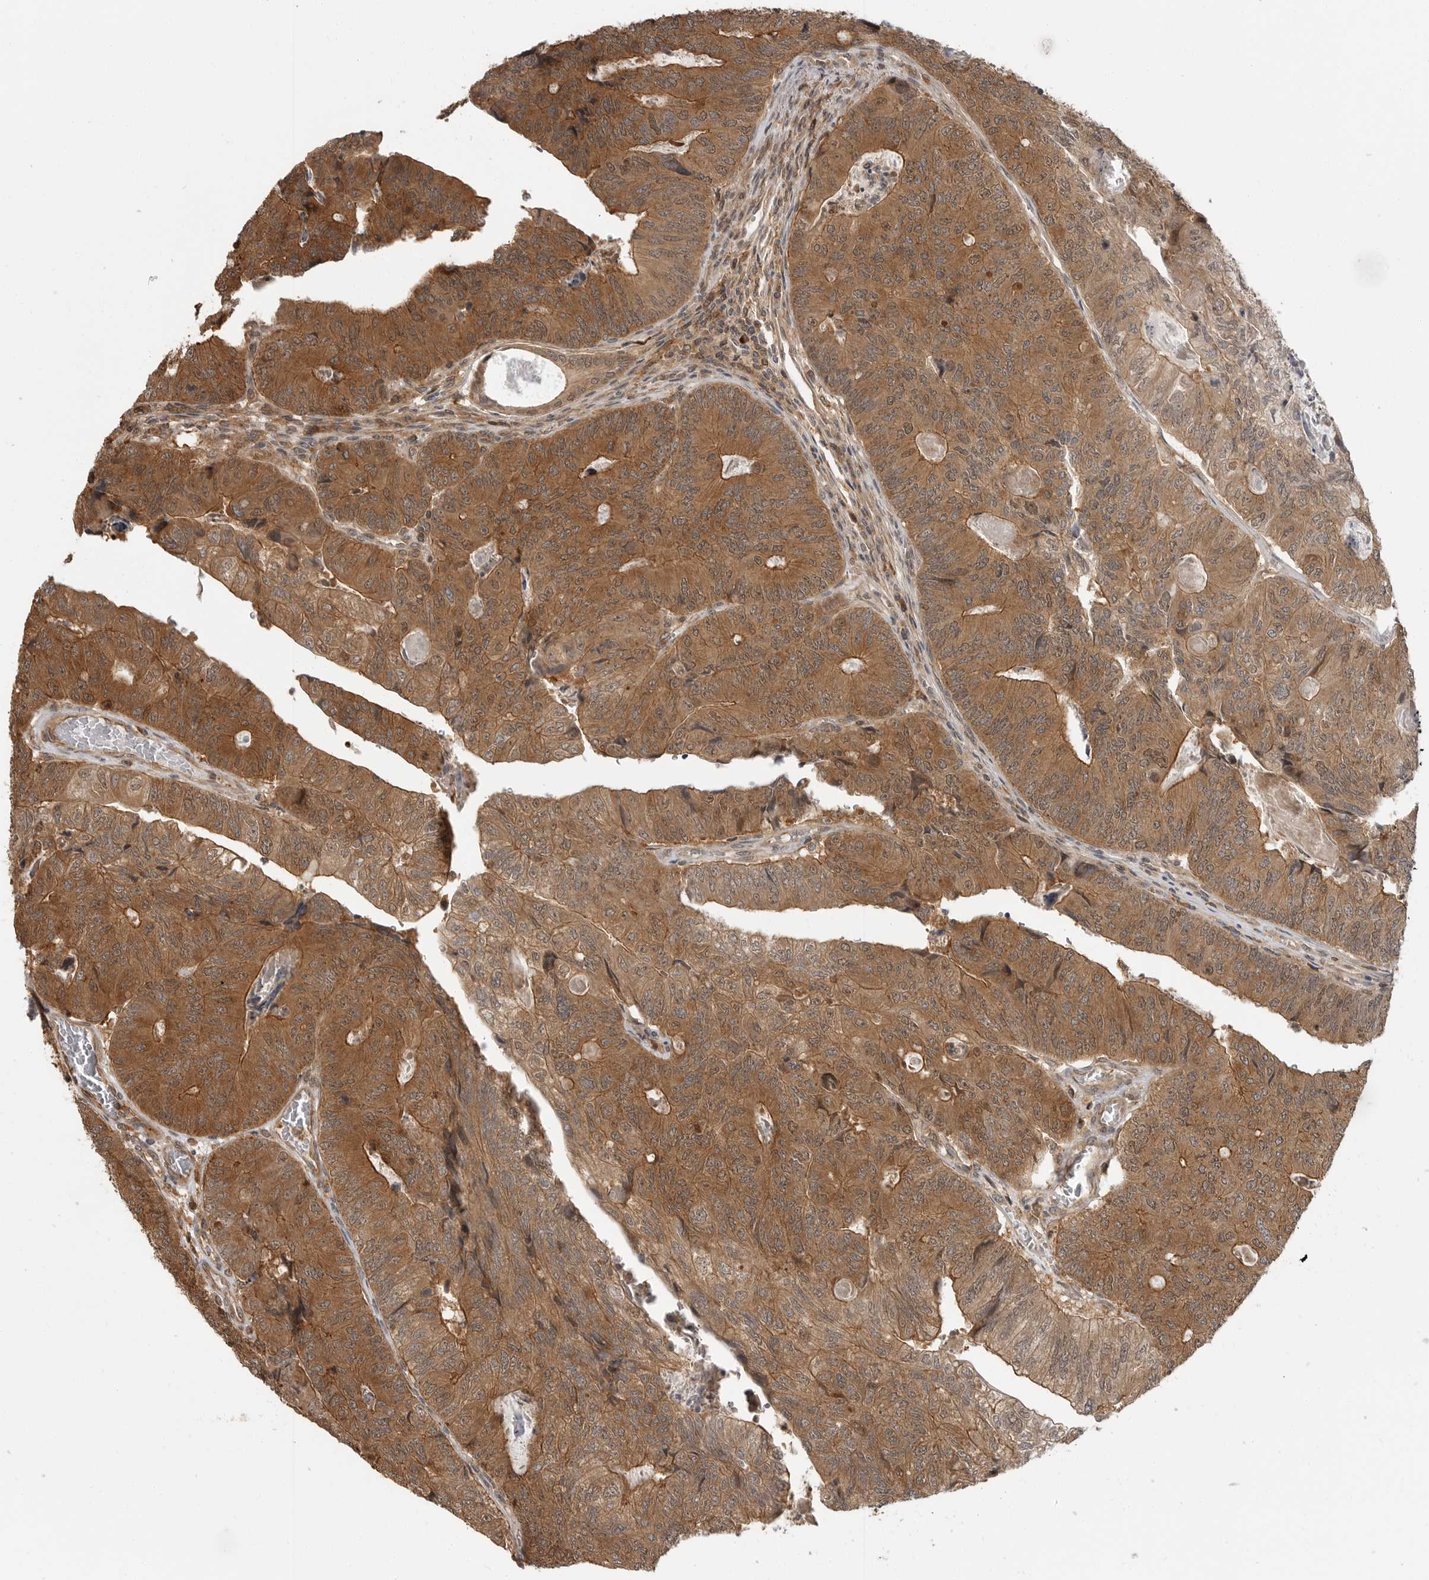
{"staining": {"intensity": "moderate", "quantity": ">75%", "location": "cytoplasmic/membranous"}, "tissue": "colorectal cancer", "cell_type": "Tumor cells", "image_type": "cancer", "snomed": [{"axis": "morphology", "description": "Adenocarcinoma, NOS"}, {"axis": "topography", "description": "Colon"}], "caption": "Immunohistochemistry (IHC) (DAB (3,3'-diaminobenzidine)) staining of human colorectal cancer (adenocarcinoma) shows moderate cytoplasmic/membranous protein staining in about >75% of tumor cells. (DAB (3,3'-diaminobenzidine) IHC with brightfield microscopy, high magnification).", "gene": "ERN1", "patient": {"sex": "female", "age": 67}}